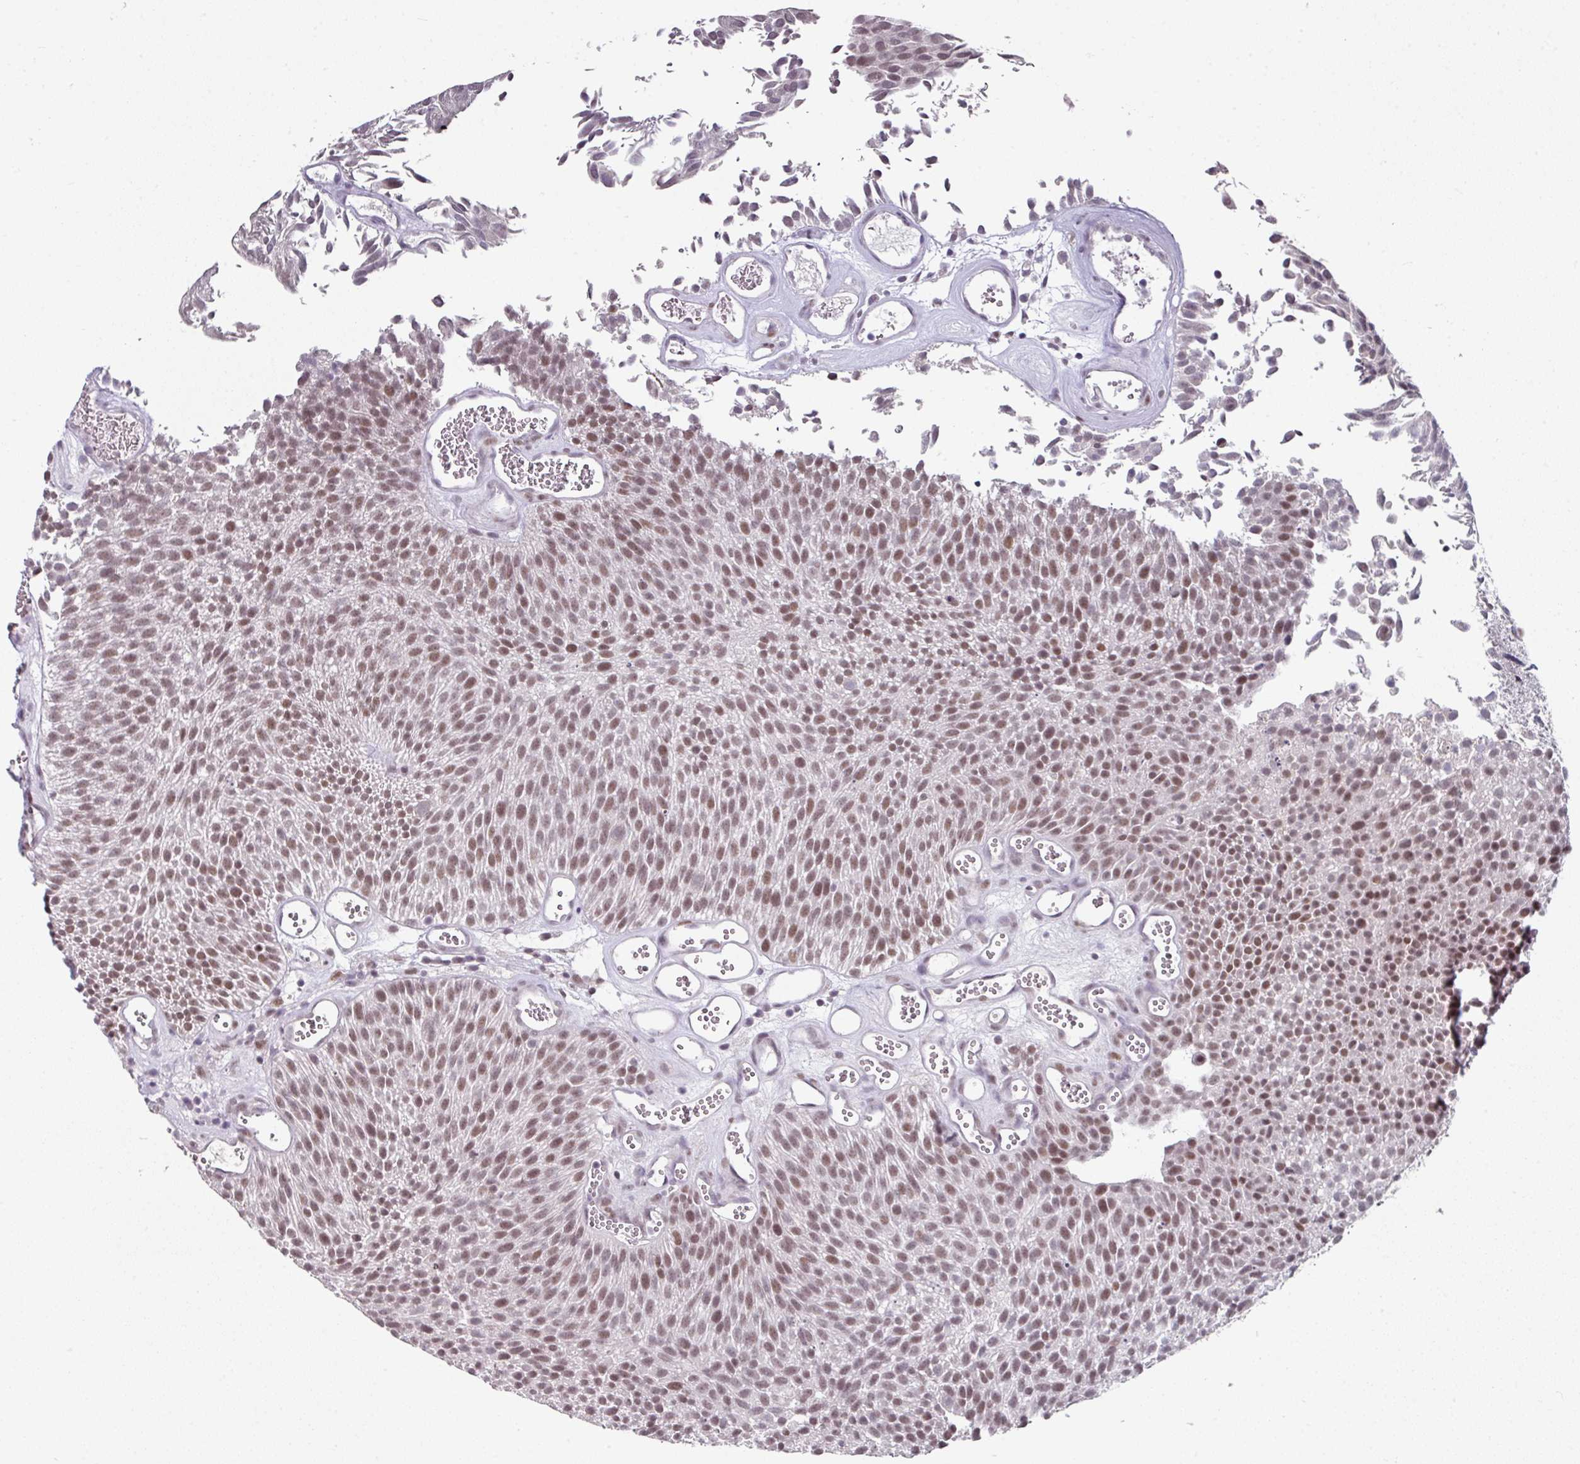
{"staining": {"intensity": "moderate", "quantity": ">75%", "location": "nuclear"}, "tissue": "urothelial cancer", "cell_type": "Tumor cells", "image_type": "cancer", "snomed": [{"axis": "morphology", "description": "Urothelial carcinoma, Low grade"}, {"axis": "topography", "description": "Urinary bladder"}], "caption": "An IHC micrograph of neoplastic tissue is shown. Protein staining in brown labels moderate nuclear positivity in urothelial cancer within tumor cells.", "gene": "ELK1", "patient": {"sex": "female", "age": 79}}